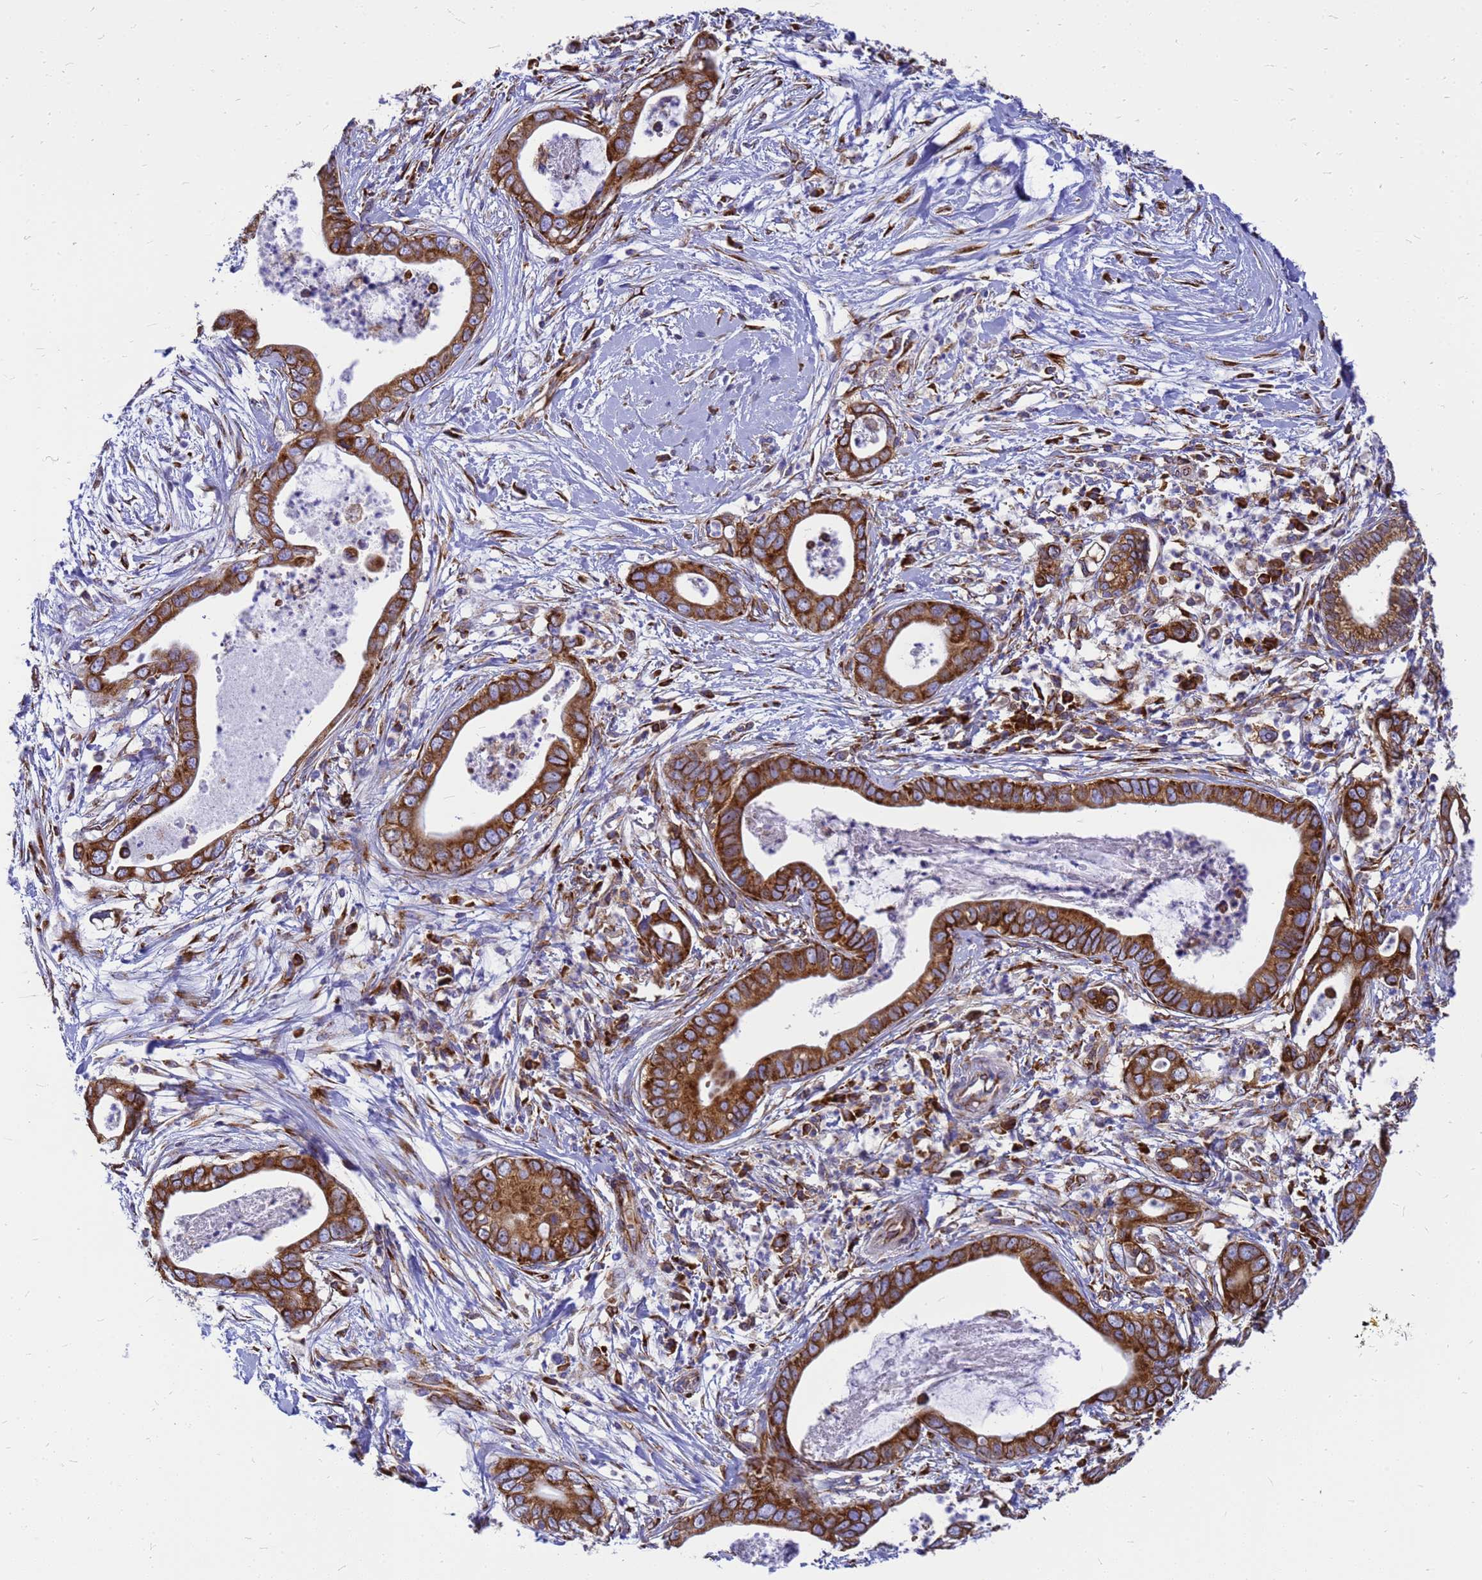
{"staining": {"intensity": "strong", "quantity": ">75%", "location": "cytoplasmic/membranous"}, "tissue": "pancreatic cancer", "cell_type": "Tumor cells", "image_type": "cancer", "snomed": [{"axis": "morphology", "description": "Adenocarcinoma, NOS"}, {"axis": "topography", "description": "Pancreas"}], "caption": "Pancreatic cancer stained for a protein (brown) demonstrates strong cytoplasmic/membranous positive positivity in approximately >75% of tumor cells.", "gene": "EEF1D", "patient": {"sex": "male", "age": 75}}